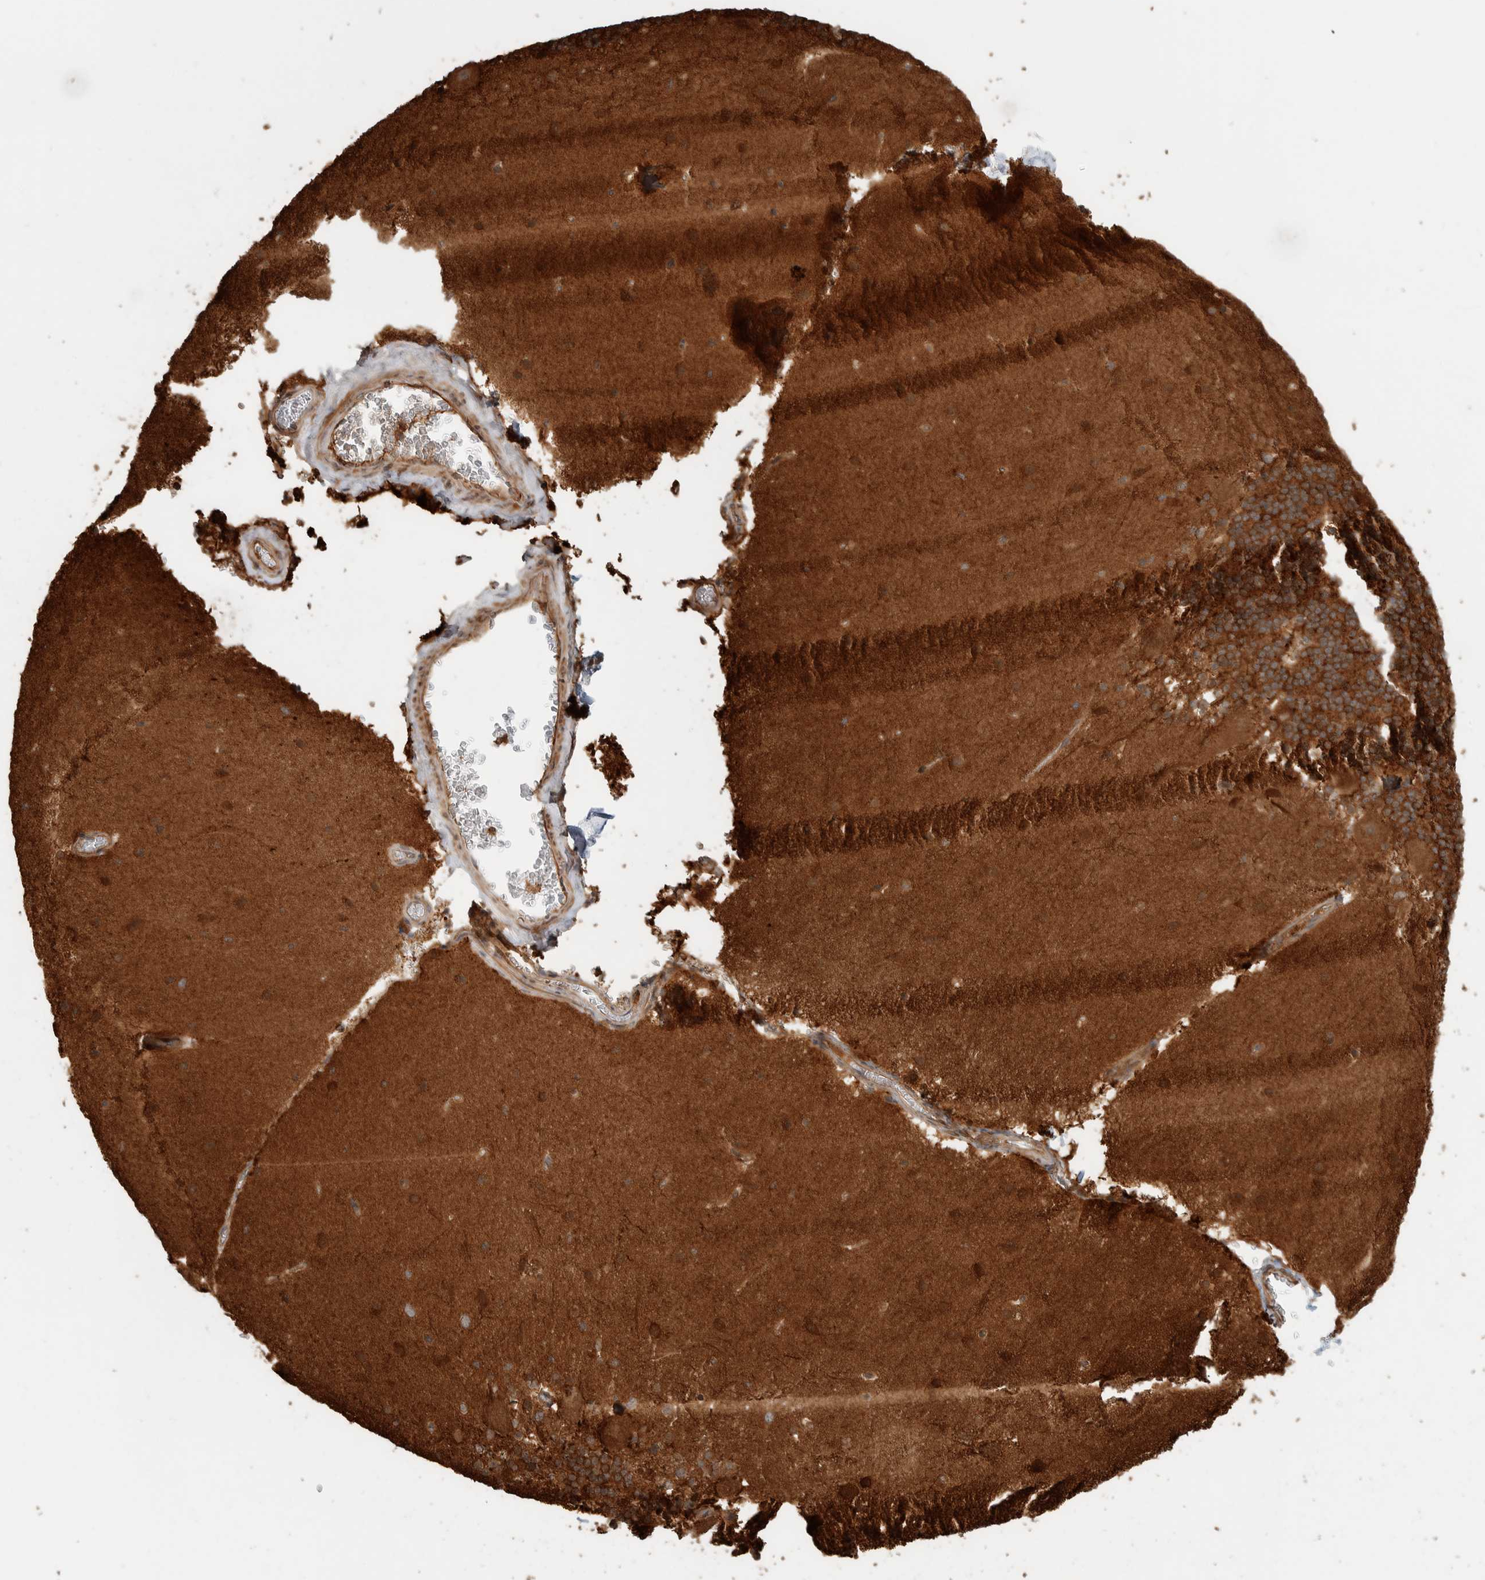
{"staining": {"intensity": "moderate", "quantity": ">75%", "location": "cytoplasmic/membranous"}, "tissue": "cerebellum", "cell_type": "Cells in granular layer", "image_type": "normal", "snomed": [{"axis": "morphology", "description": "Normal tissue, NOS"}, {"axis": "topography", "description": "Cerebellum"}], "caption": "A brown stain highlights moderate cytoplasmic/membranous expression of a protein in cells in granular layer of benign cerebellum. Using DAB (3,3'-diaminobenzidine) (brown) and hematoxylin (blue) stains, captured at high magnification using brightfield microscopy.", "gene": "CNTROB", "patient": {"sex": "female", "age": 19}}